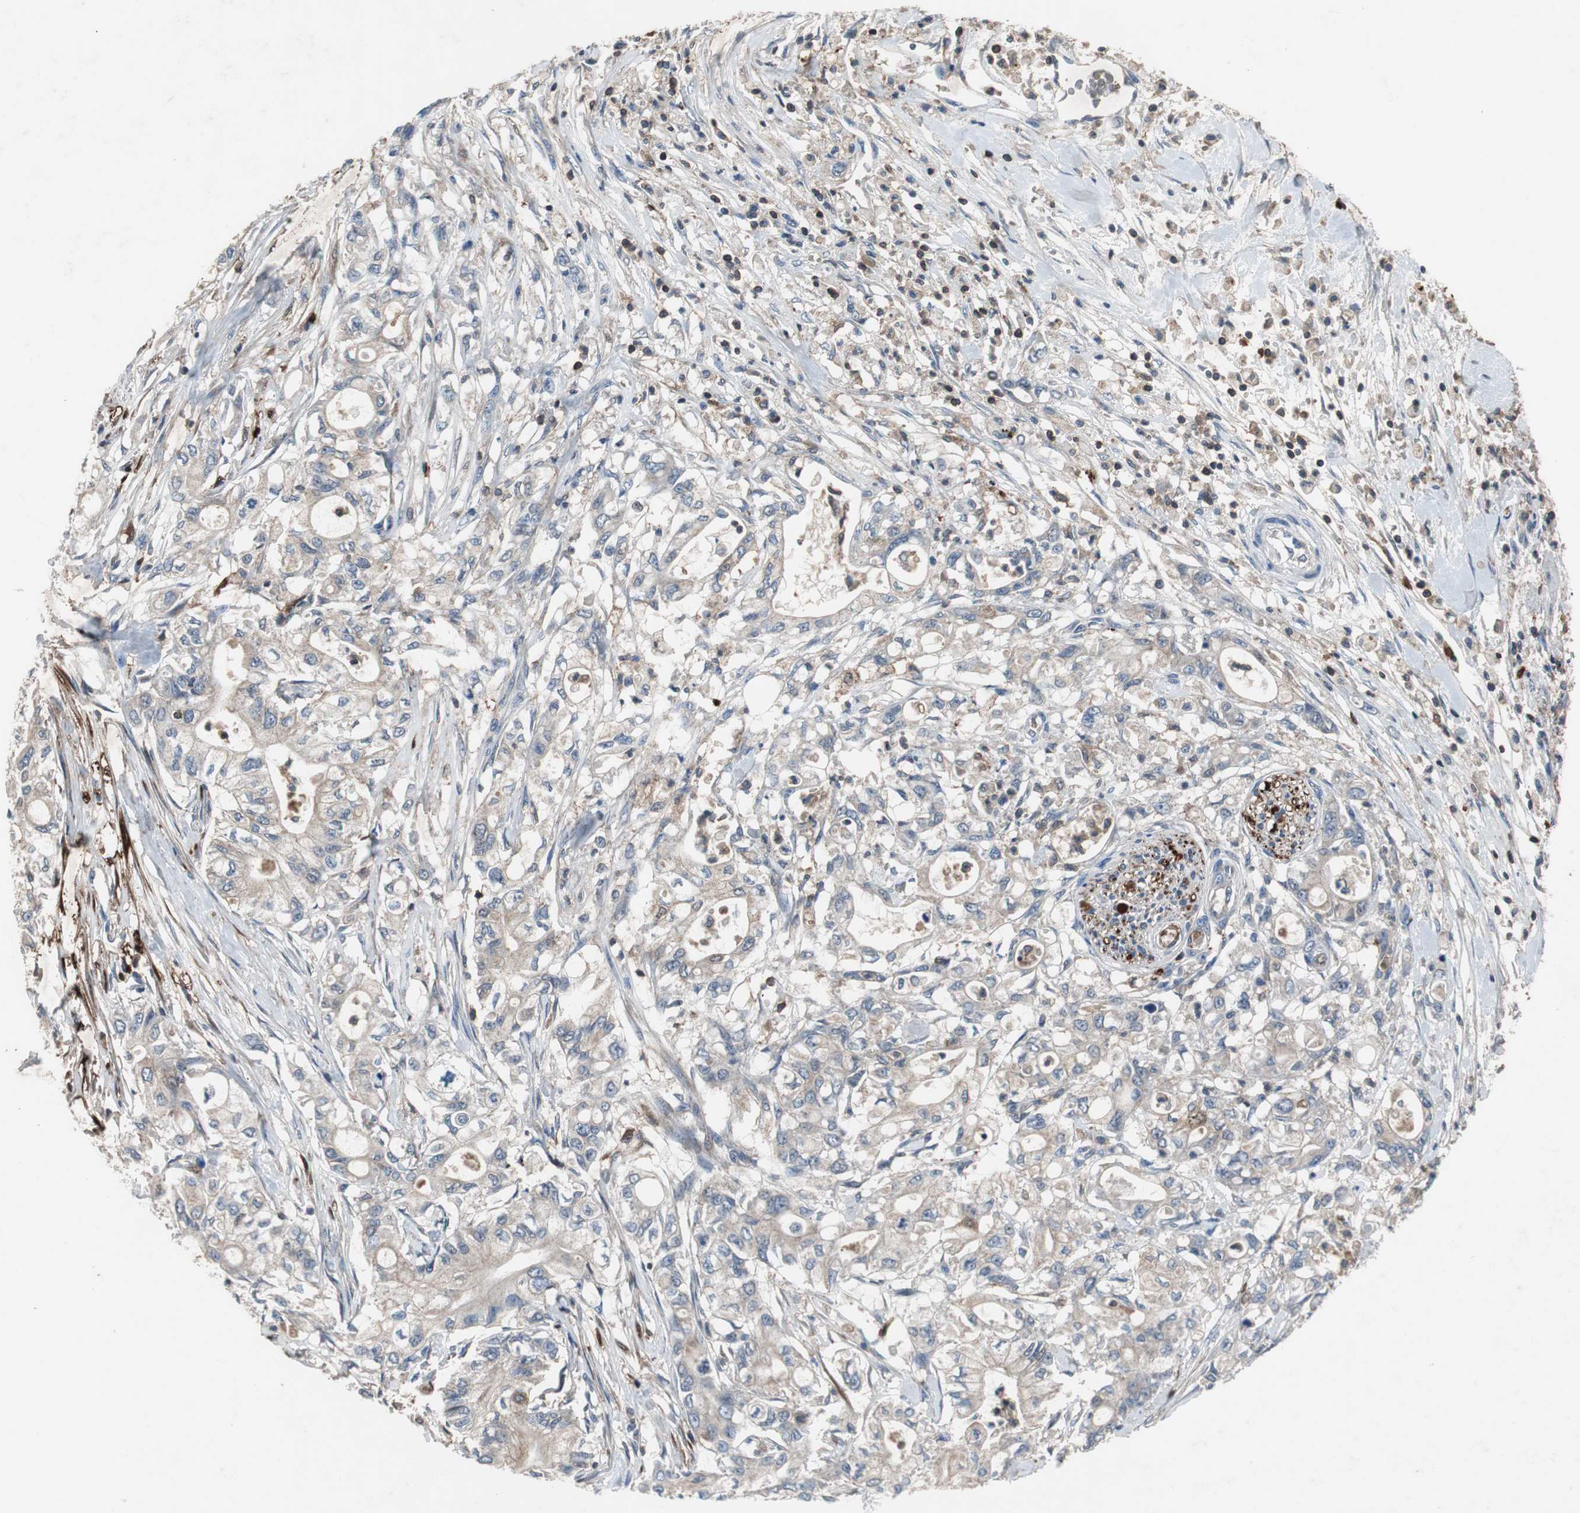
{"staining": {"intensity": "weak", "quantity": "25%-75%", "location": "cytoplasmic/membranous"}, "tissue": "pancreatic cancer", "cell_type": "Tumor cells", "image_type": "cancer", "snomed": [{"axis": "morphology", "description": "Adenocarcinoma, NOS"}, {"axis": "topography", "description": "Pancreas"}], "caption": "Weak cytoplasmic/membranous protein positivity is present in approximately 25%-75% of tumor cells in pancreatic cancer (adenocarcinoma).", "gene": "CALB2", "patient": {"sex": "male", "age": 79}}